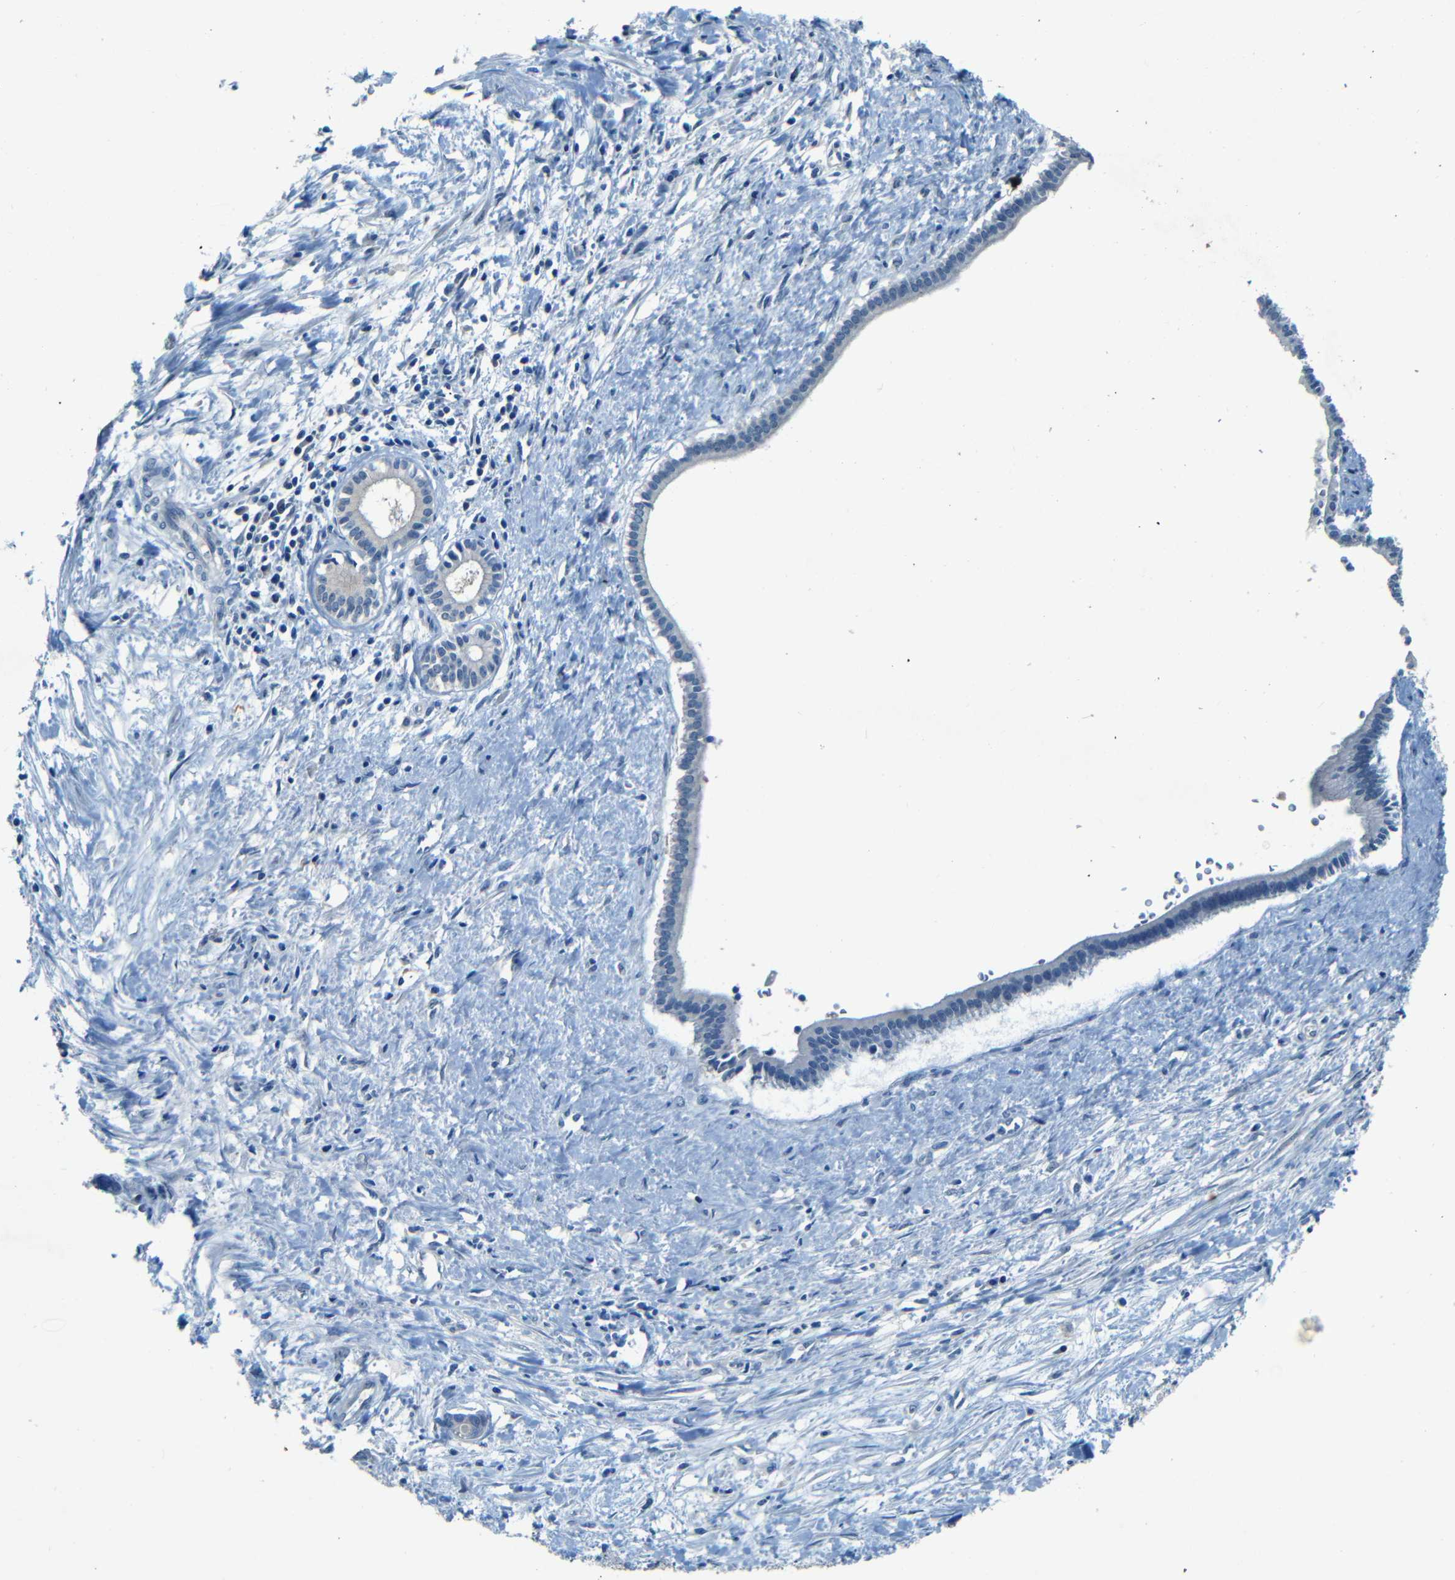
{"staining": {"intensity": "negative", "quantity": "none", "location": "none"}, "tissue": "liver cancer", "cell_type": "Tumor cells", "image_type": "cancer", "snomed": [{"axis": "morphology", "description": "Cholangiocarcinoma"}, {"axis": "topography", "description": "Liver"}], "caption": "Immunohistochemistry histopathology image of human liver cholangiocarcinoma stained for a protein (brown), which reveals no positivity in tumor cells.", "gene": "ZMAT1", "patient": {"sex": "female", "age": 65}}